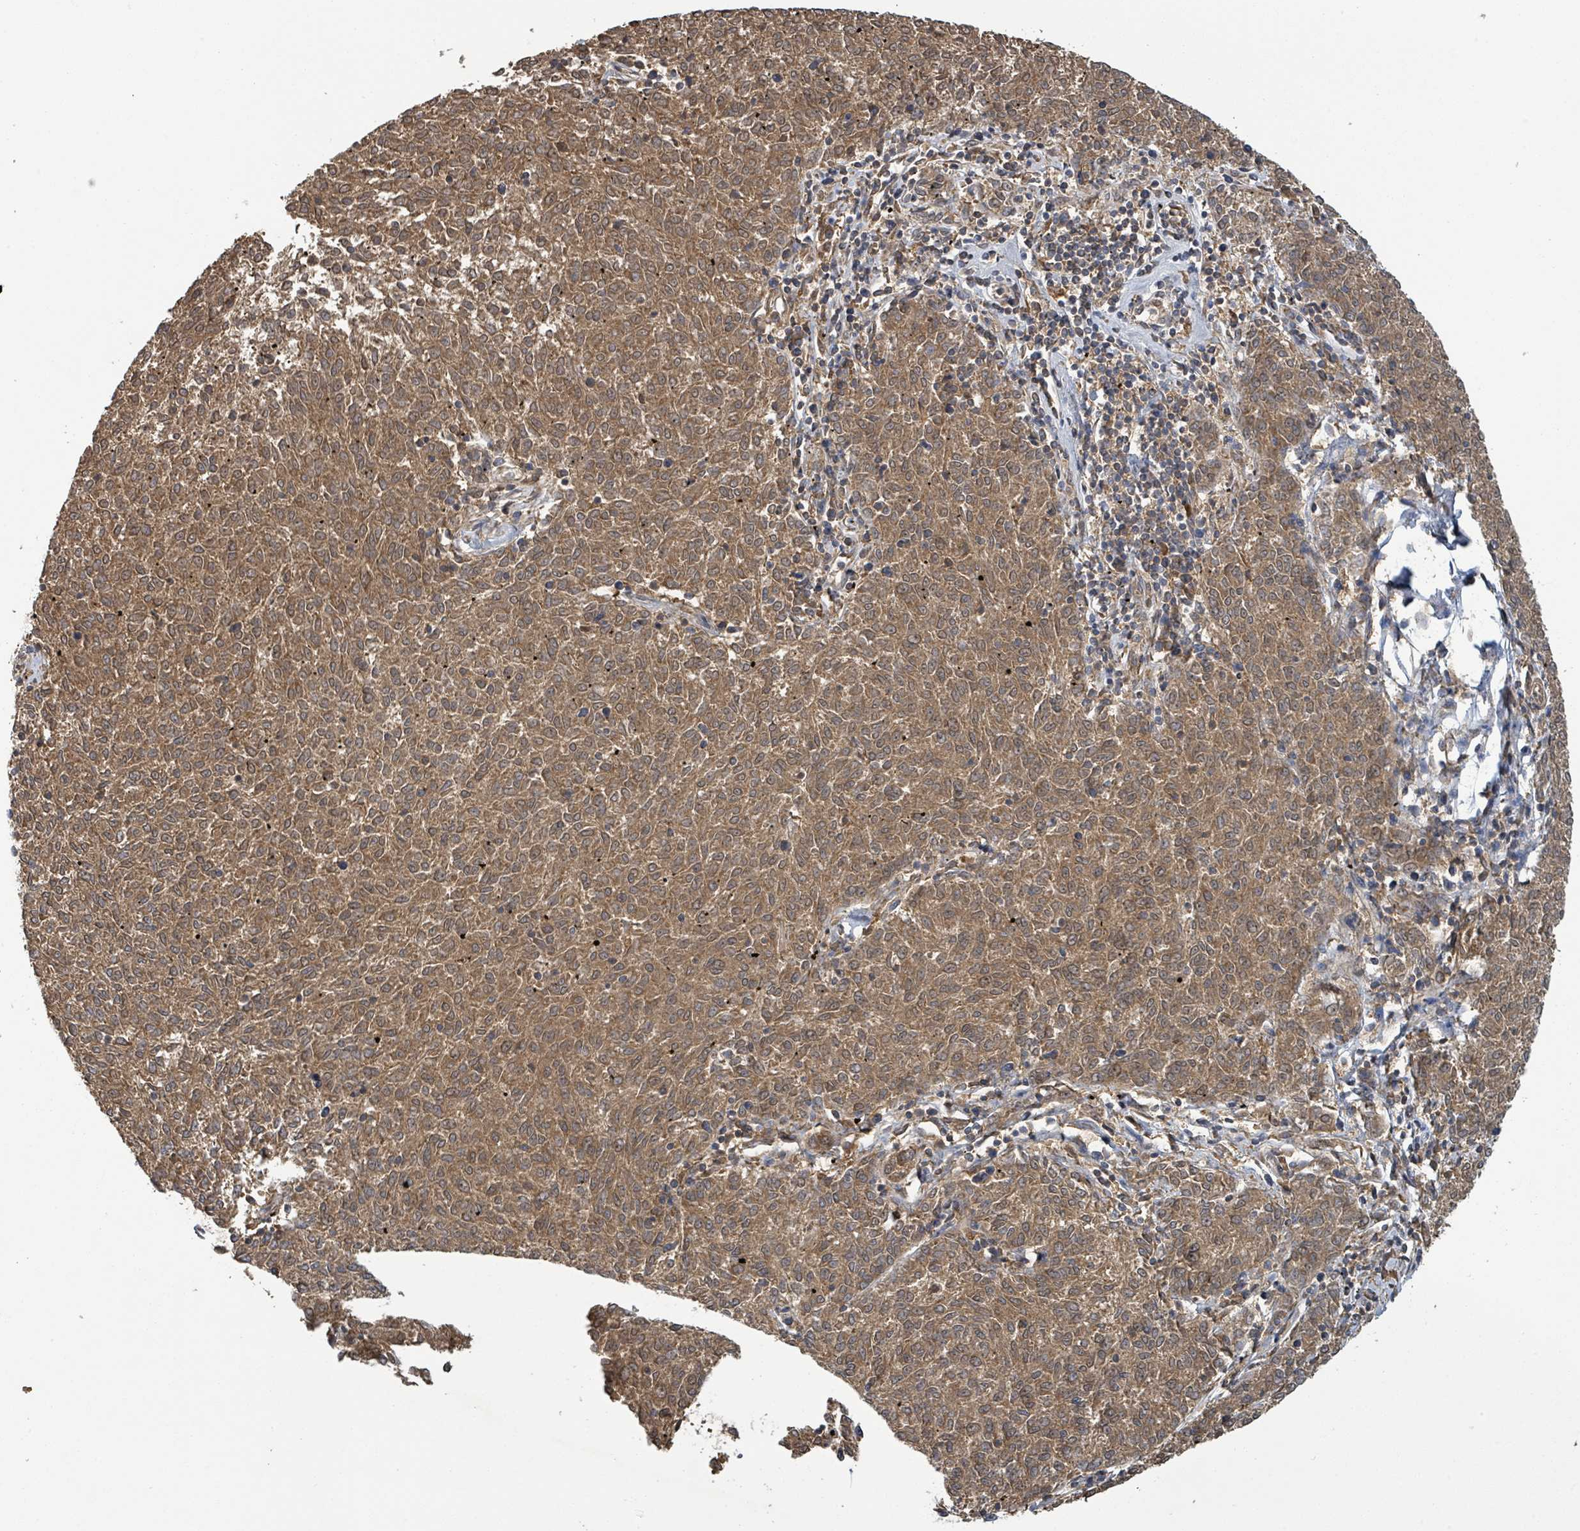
{"staining": {"intensity": "moderate", "quantity": ">75%", "location": "cytoplasmic/membranous"}, "tissue": "melanoma", "cell_type": "Tumor cells", "image_type": "cancer", "snomed": [{"axis": "morphology", "description": "Malignant melanoma, NOS"}, {"axis": "topography", "description": "Skin"}], "caption": "Human malignant melanoma stained for a protein (brown) demonstrates moderate cytoplasmic/membranous positive staining in about >75% of tumor cells.", "gene": "STARD4", "patient": {"sex": "female", "age": 72}}